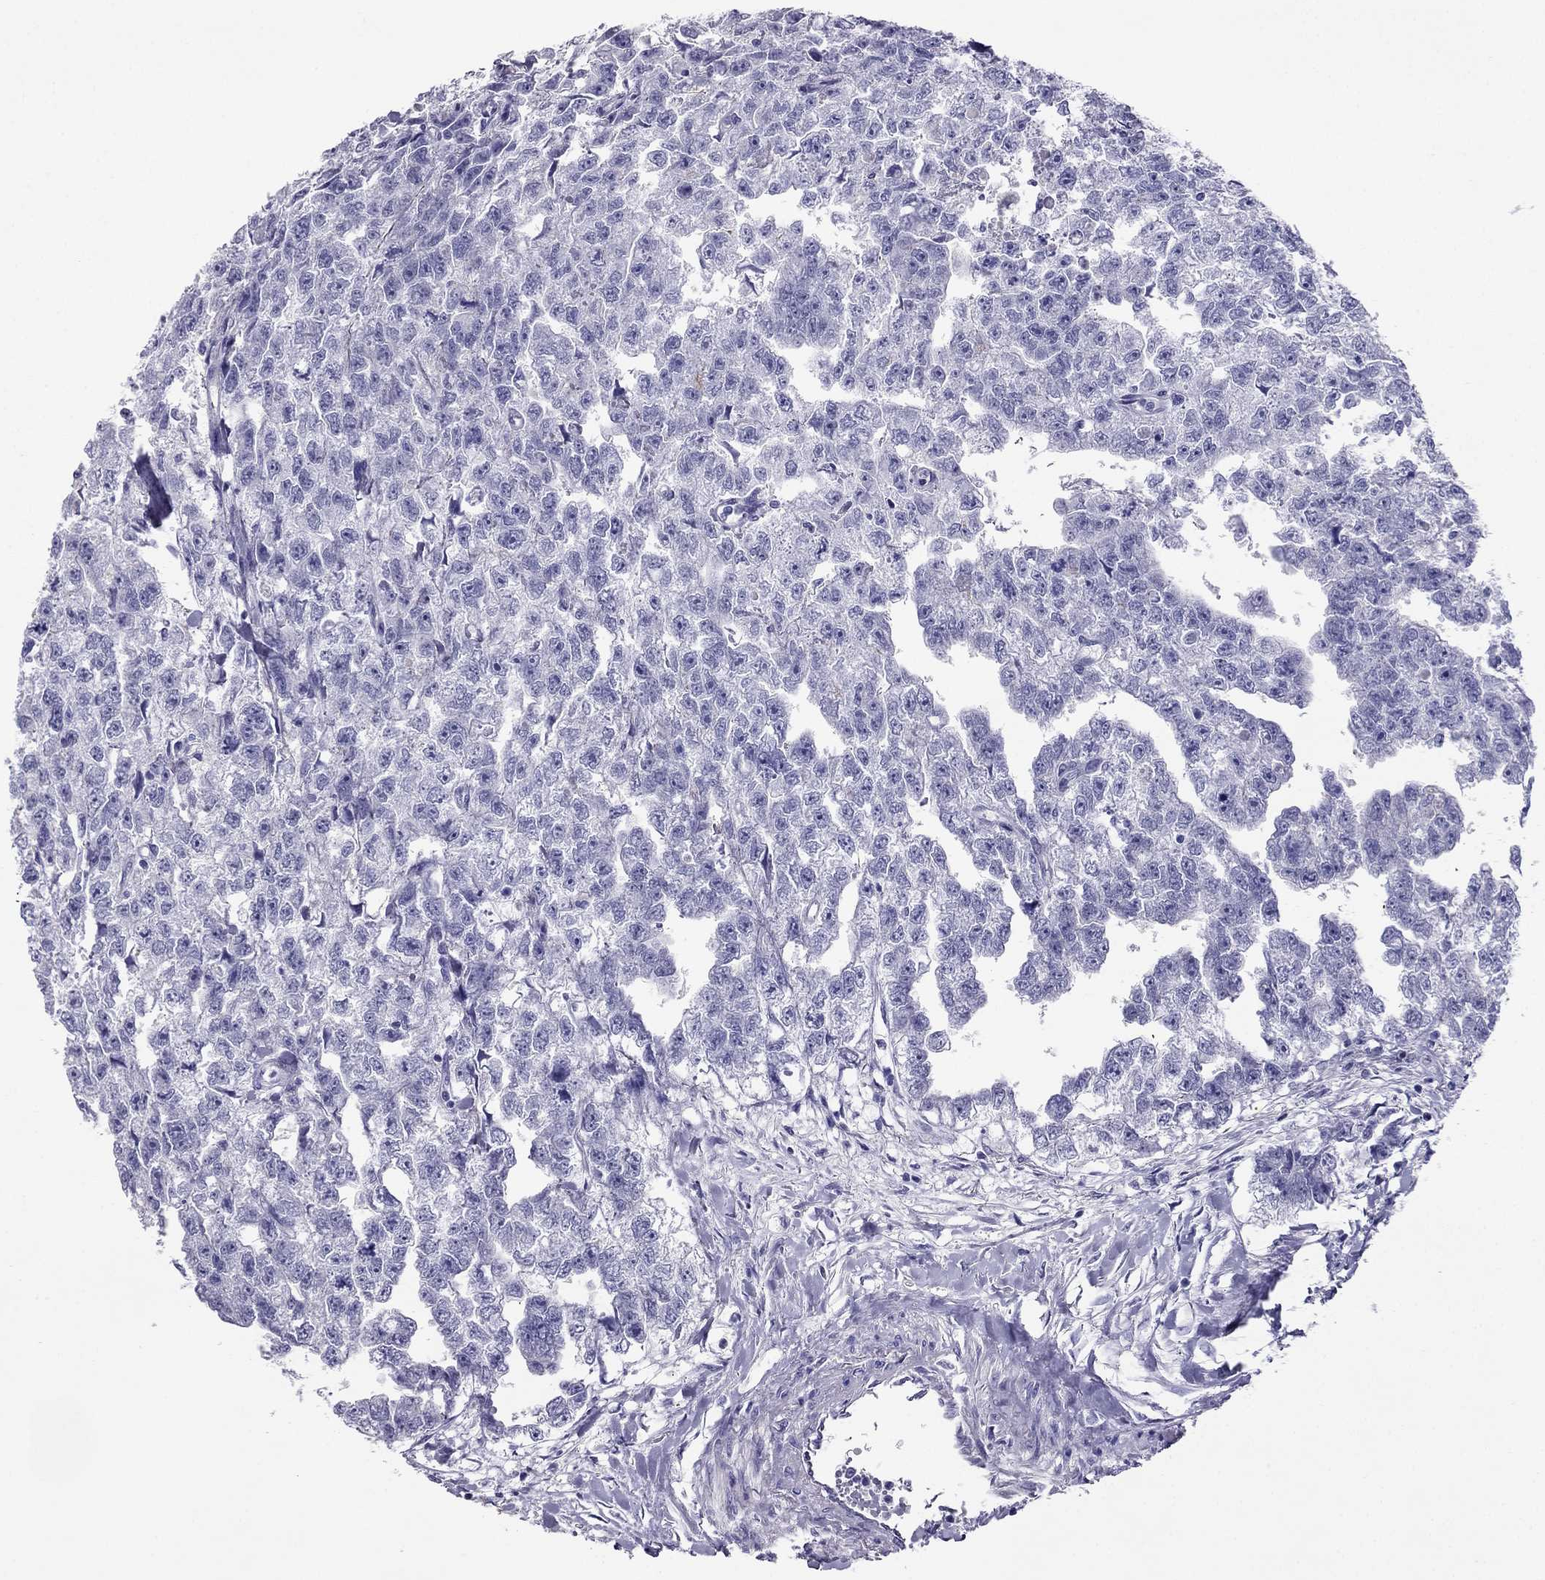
{"staining": {"intensity": "negative", "quantity": "none", "location": "none"}, "tissue": "testis cancer", "cell_type": "Tumor cells", "image_type": "cancer", "snomed": [{"axis": "morphology", "description": "Carcinoma, Embryonal, NOS"}, {"axis": "morphology", "description": "Teratoma, malignant, NOS"}, {"axis": "topography", "description": "Testis"}], "caption": "Tumor cells are negative for protein expression in human testis cancer.", "gene": "TBC1D21", "patient": {"sex": "male", "age": 44}}